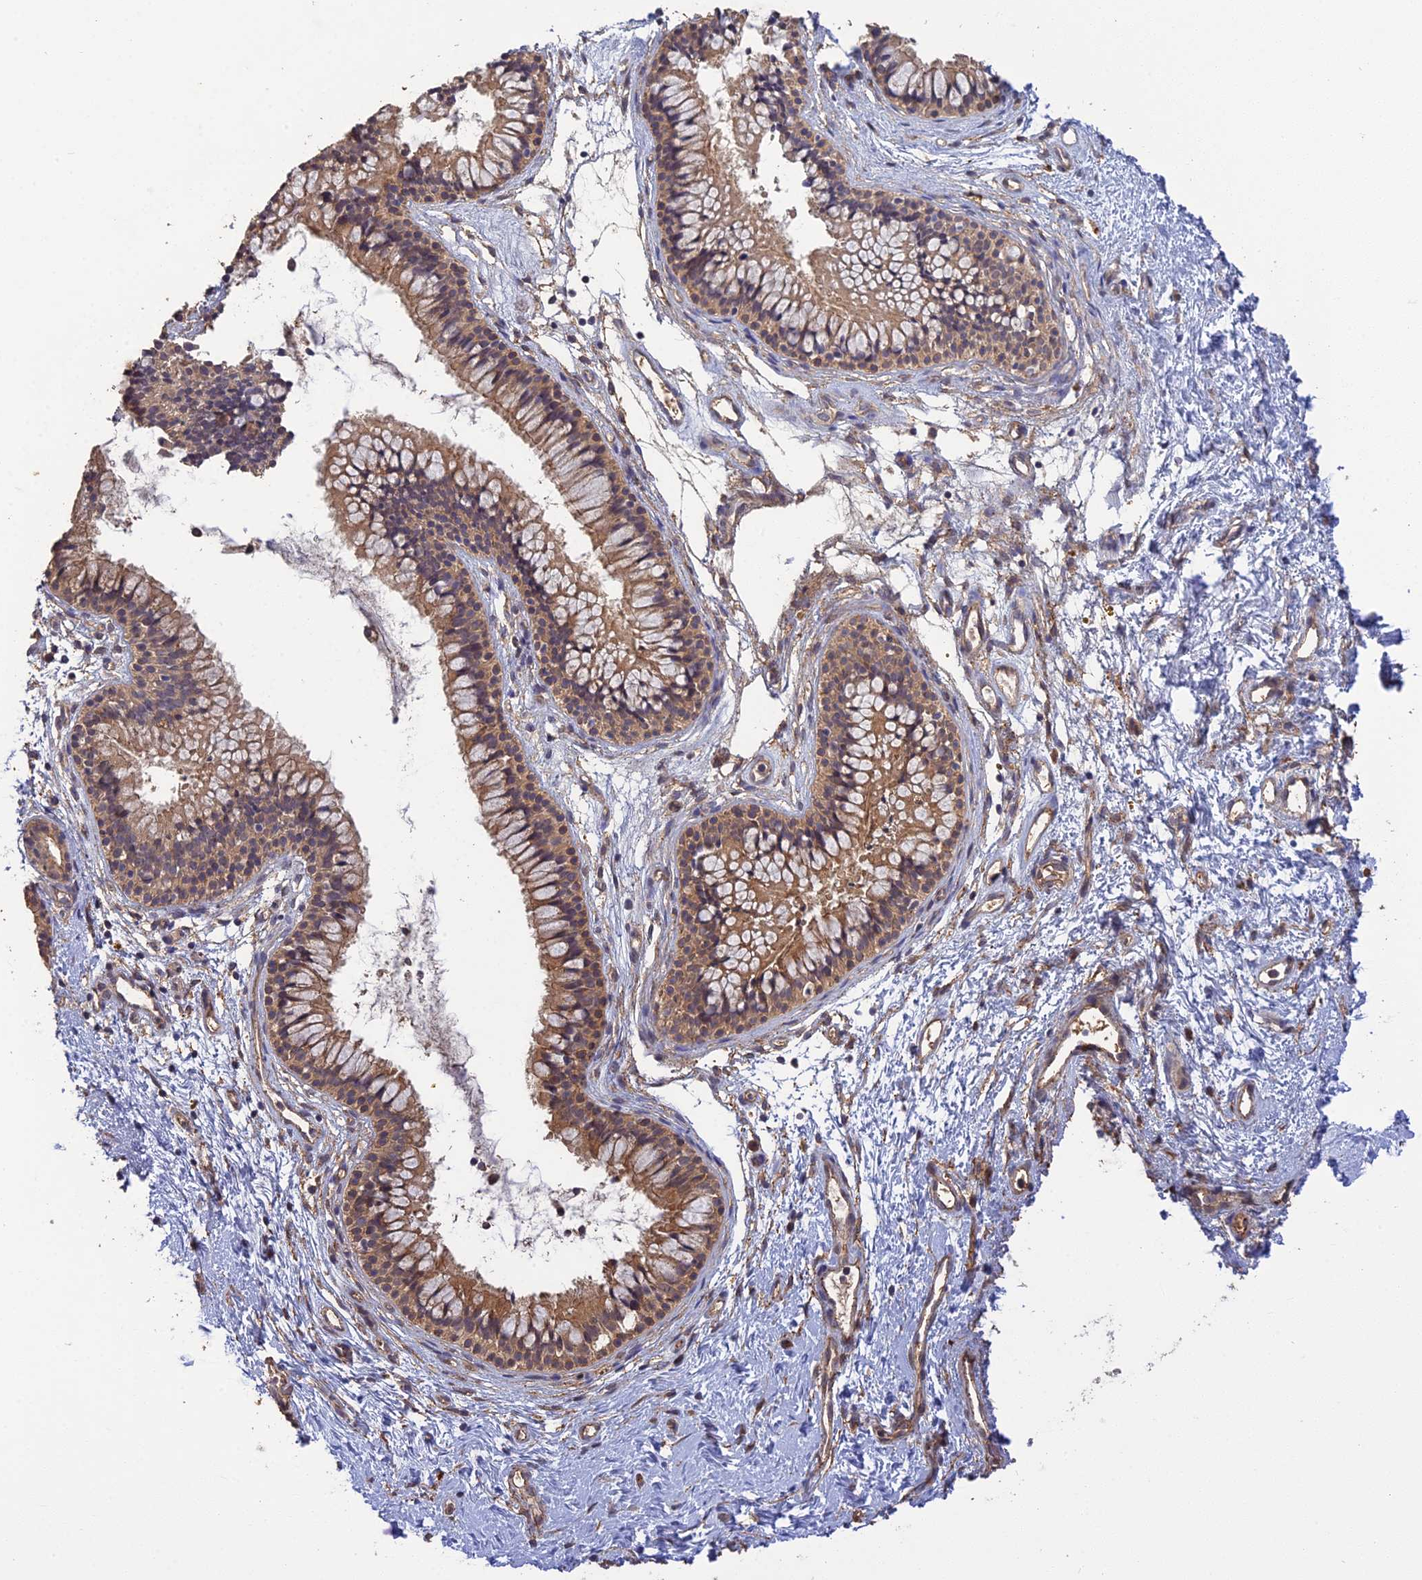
{"staining": {"intensity": "moderate", "quantity": ">75%", "location": "cytoplasmic/membranous"}, "tissue": "nasopharynx", "cell_type": "Respiratory epithelial cells", "image_type": "normal", "snomed": [{"axis": "morphology", "description": "Normal tissue, NOS"}, {"axis": "topography", "description": "Nasopharynx"}], "caption": "IHC photomicrograph of unremarkable nasopharynx: human nasopharynx stained using immunohistochemistry exhibits medium levels of moderate protein expression localized specifically in the cytoplasmic/membranous of respiratory epithelial cells, appearing as a cytoplasmic/membranous brown color.", "gene": "ARHGAP40", "patient": {"sex": "male", "age": 82}}